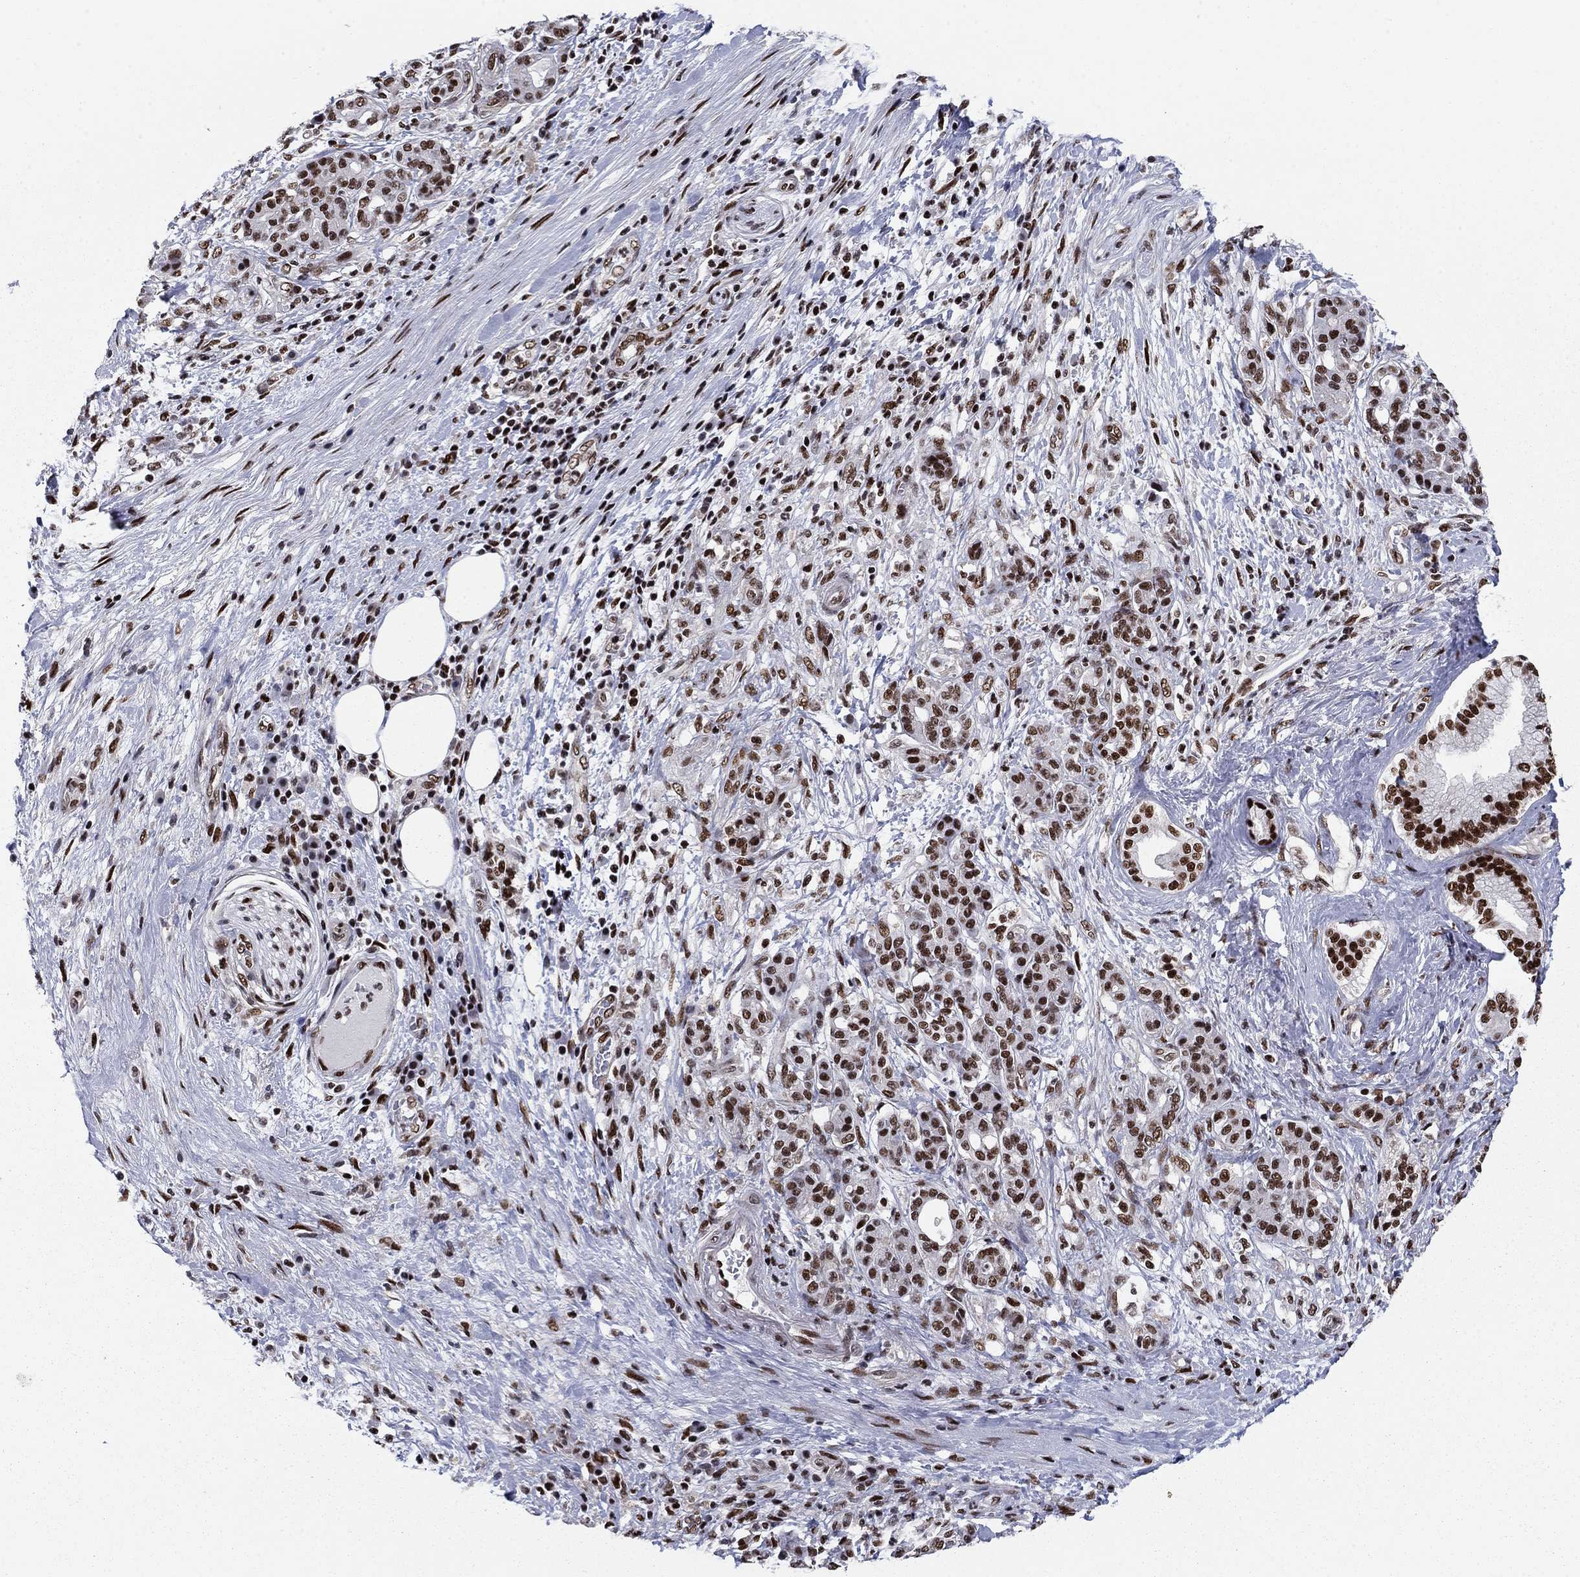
{"staining": {"intensity": "strong", "quantity": ">75%", "location": "nuclear"}, "tissue": "pancreatic cancer", "cell_type": "Tumor cells", "image_type": "cancer", "snomed": [{"axis": "morphology", "description": "Adenocarcinoma, NOS"}, {"axis": "topography", "description": "Pancreas"}], "caption": "Pancreatic cancer tissue displays strong nuclear positivity in about >75% of tumor cells (brown staining indicates protein expression, while blue staining denotes nuclei).", "gene": "RPRD1B", "patient": {"sex": "female", "age": 73}}